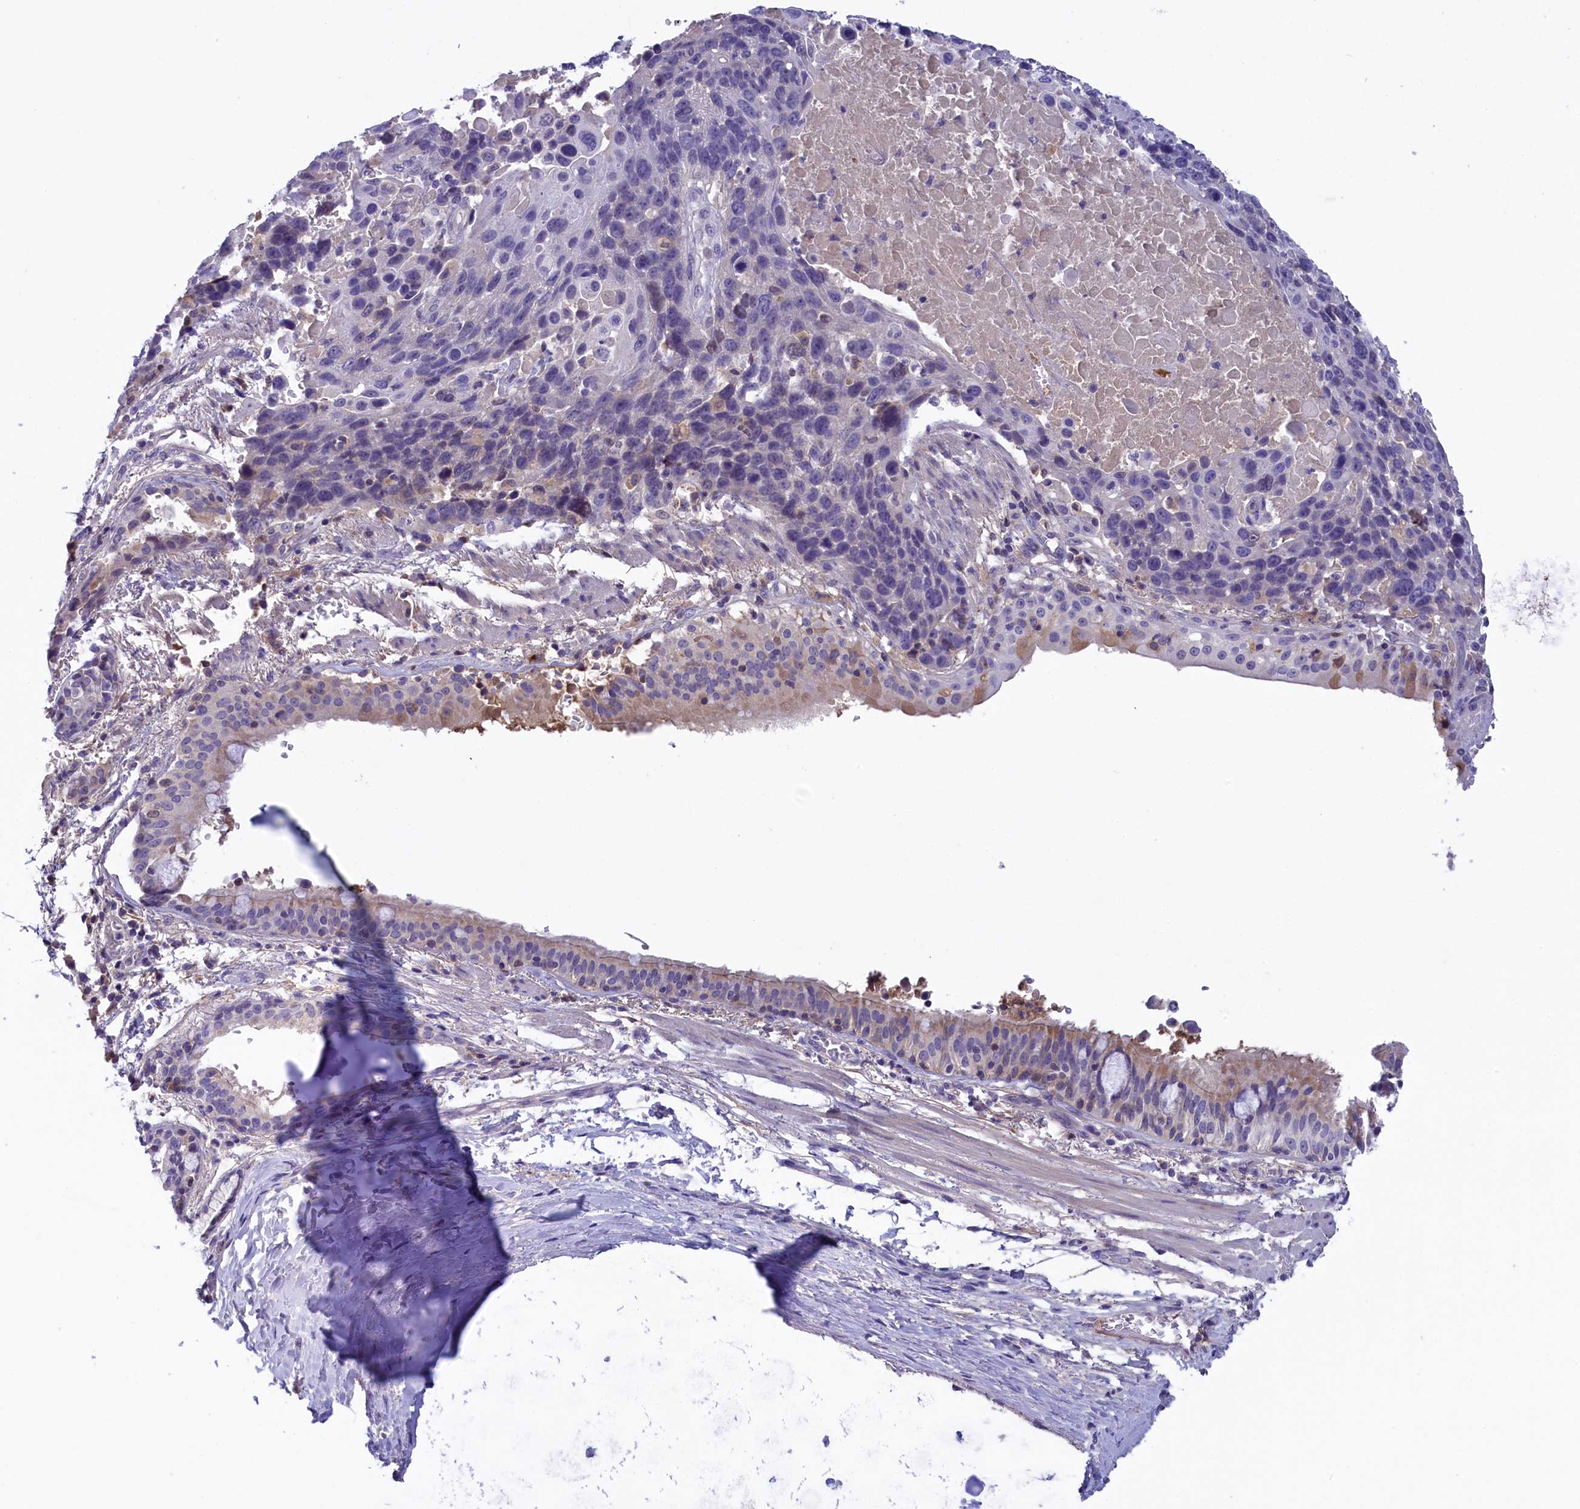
{"staining": {"intensity": "negative", "quantity": "none", "location": "none"}, "tissue": "lung cancer", "cell_type": "Tumor cells", "image_type": "cancer", "snomed": [{"axis": "morphology", "description": "Squamous cell carcinoma, NOS"}, {"axis": "topography", "description": "Lung"}], "caption": "DAB (3,3'-diaminobenzidine) immunohistochemical staining of human lung cancer demonstrates no significant staining in tumor cells.", "gene": "STYX", "patient": {"sex": "male", "age": 66}}